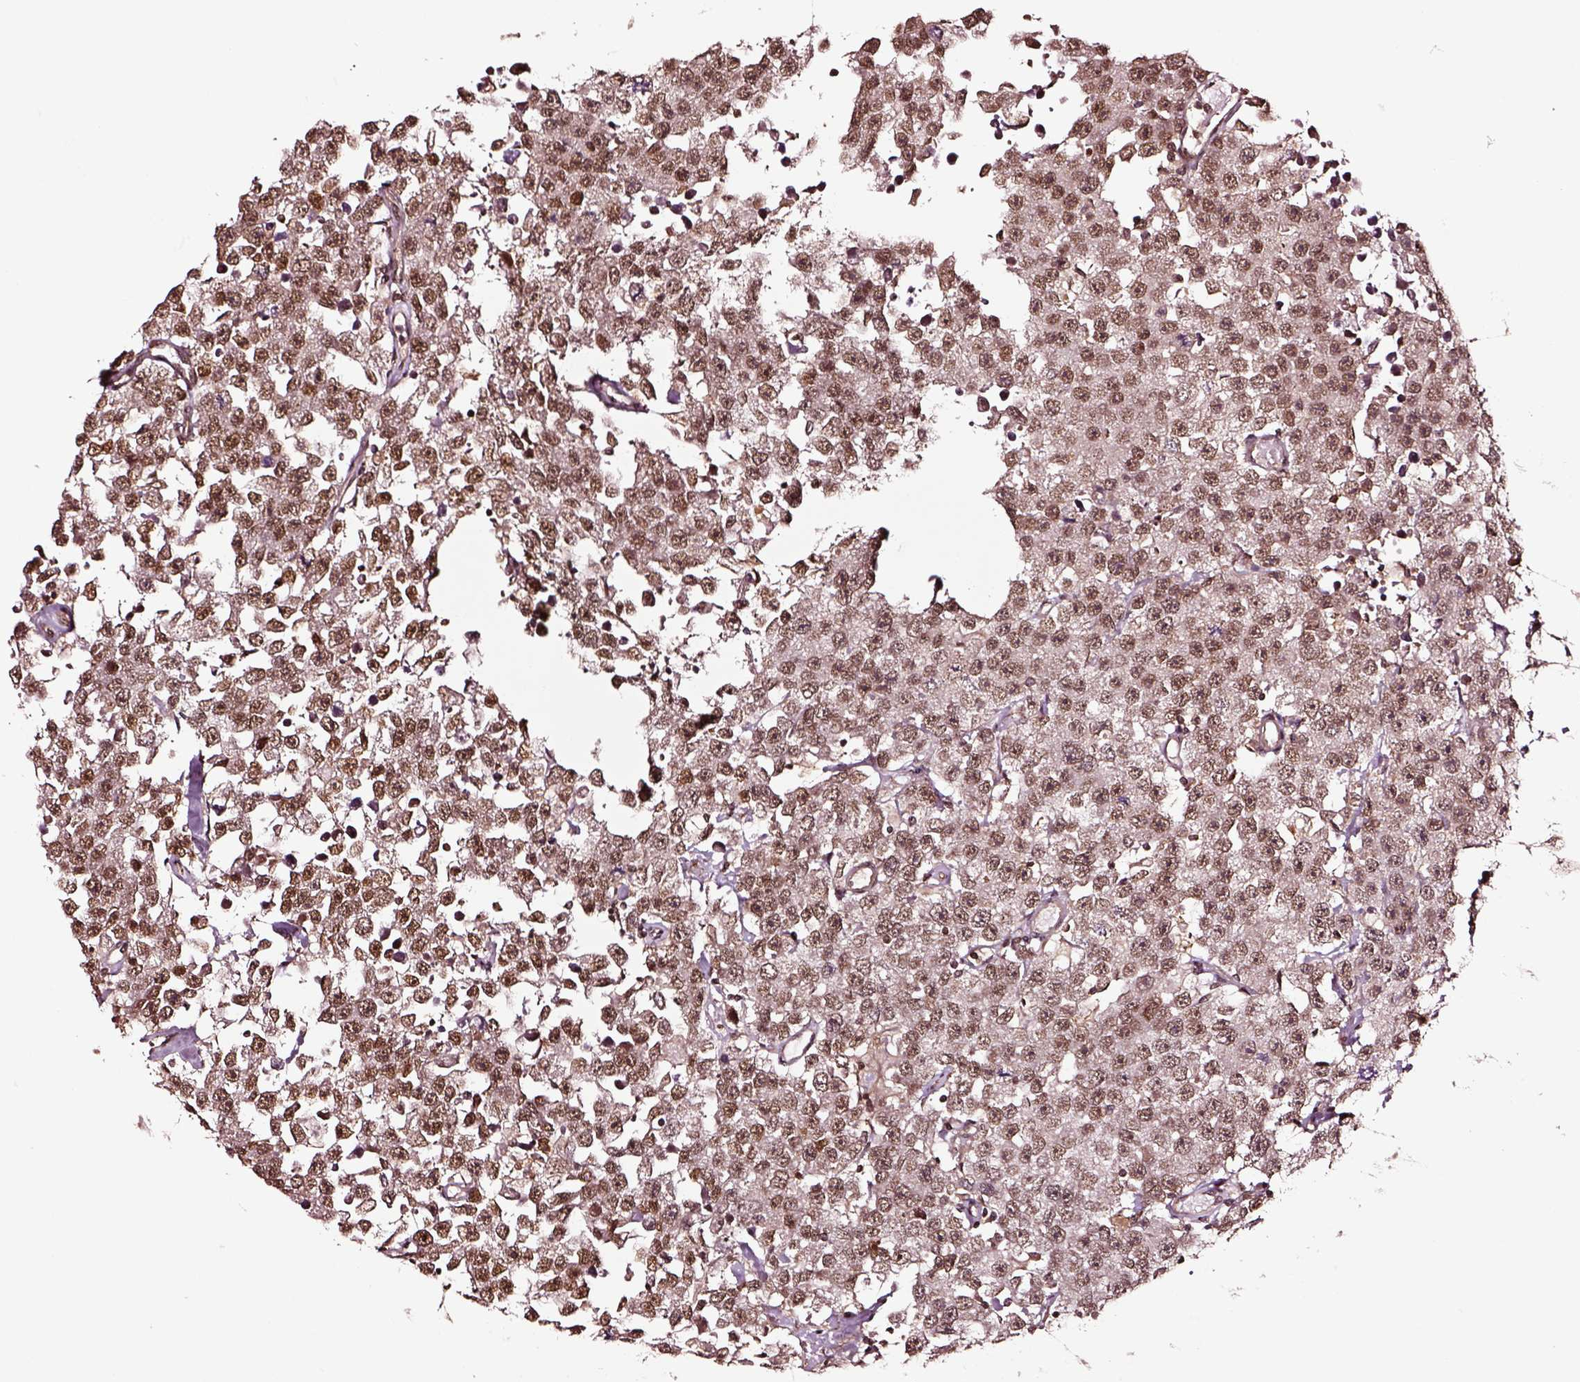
{"staining": {"intensity": "moderate", "quantity": ">75%", "location": "nuclear"}, "tissue": "testis cancer", "cell_type": "Tumor cells", "image_type": "cancer", "snomed": [{"axis": "morphology", "description": "Seminoma, NOS"}, {"axis": "topography", "description": "Testis"}], "caption": "Testis cancer (seminoma) was stained to show a protein in brown. There is medium levels of moderate nuclear expression in about >75% of tumor cells.", "gene": "RASSF5", "patient": {"sex": "male", "age": 52}}